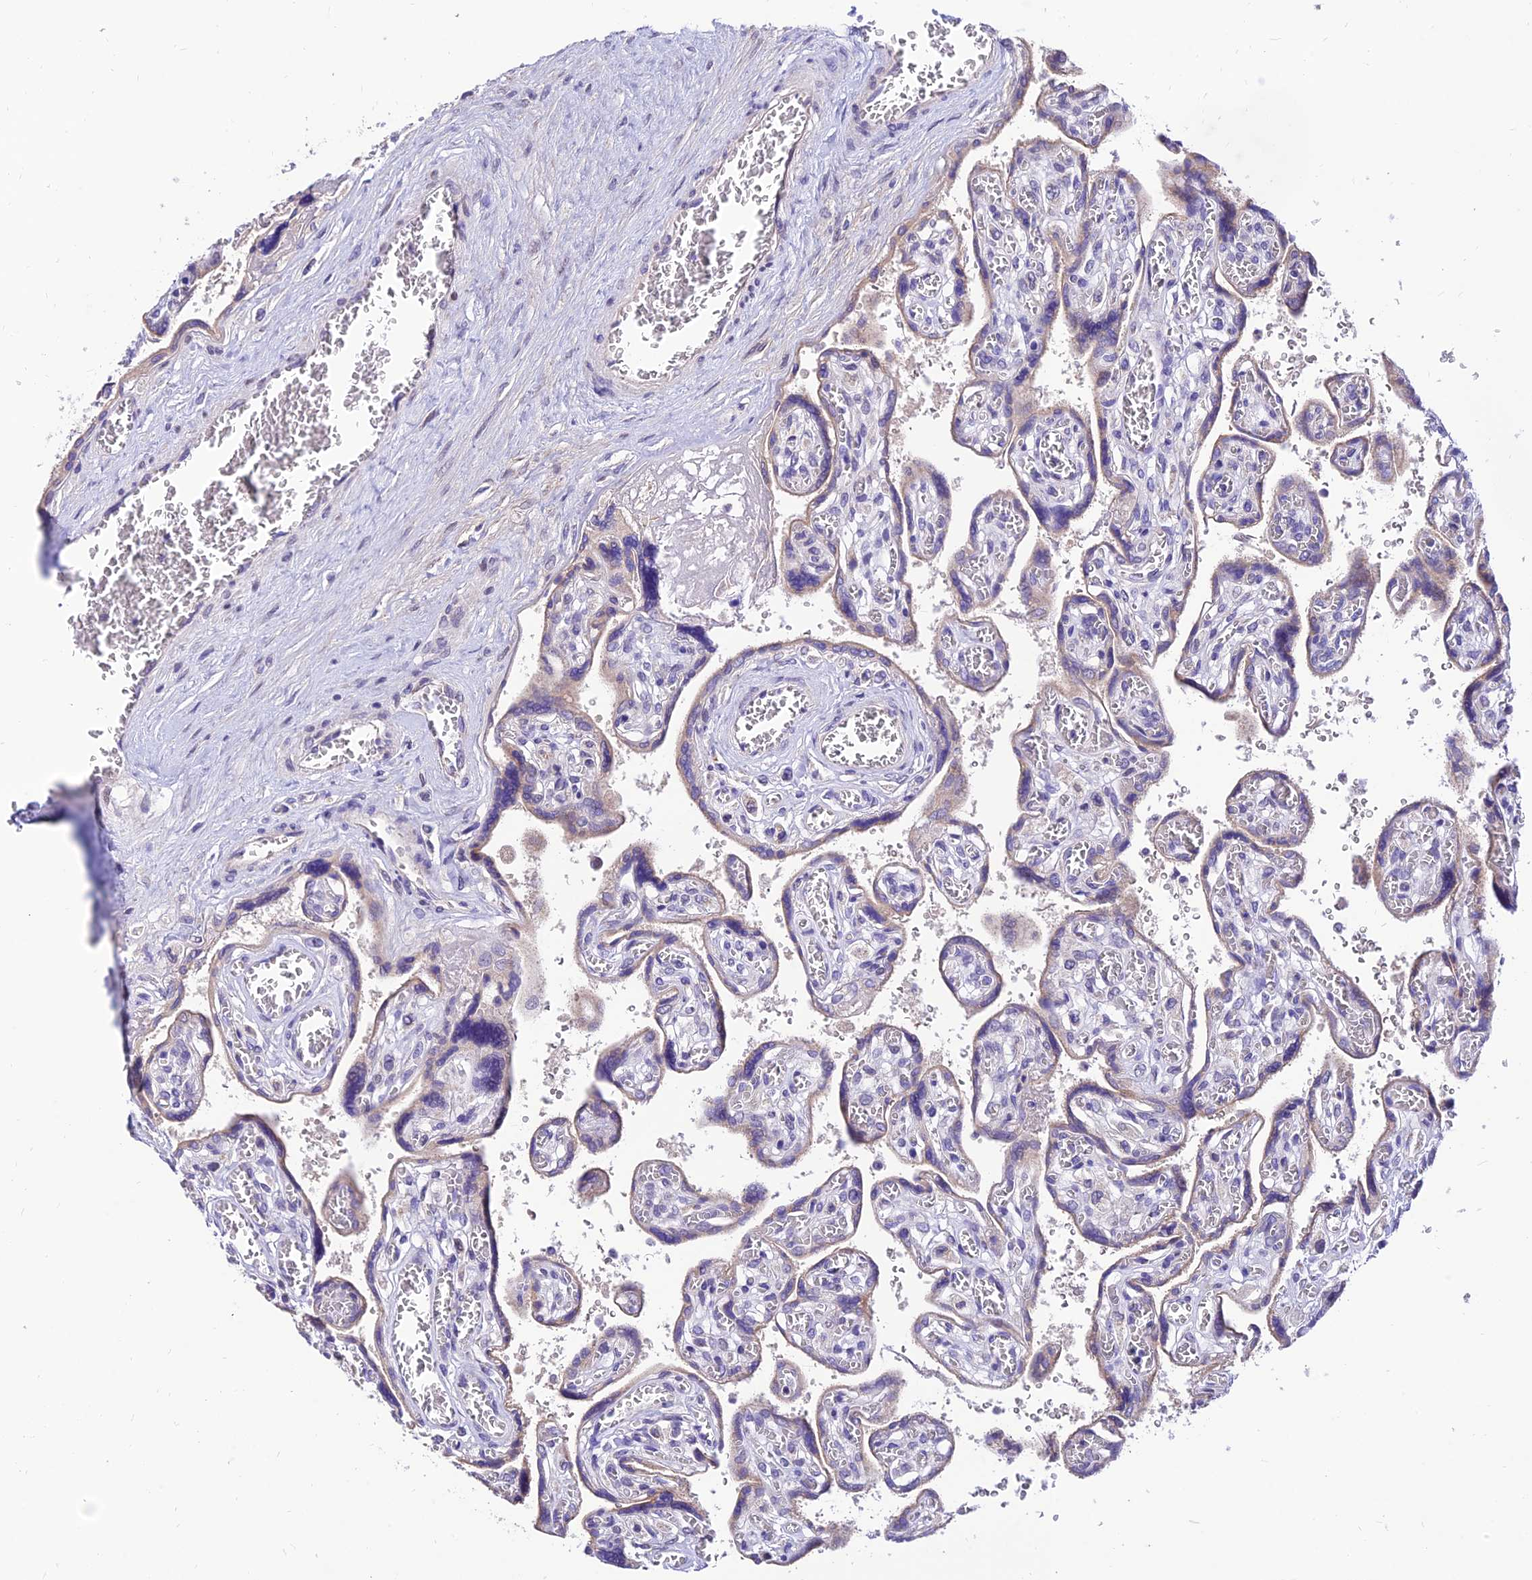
{"staining": {"intensity": "weak", "quantity": "25%-75%", "location": "cytoplasmic/membranous"}, "tissue": "placenta", "cell_type": "Trophoblastic cells", "image_type": "normal", "snomed": [{"axis": "morphology", "description": "Normal tissue, NOS"}, {"axis": "topography", "description": "Placenta"}], "caption": "Immunohistochemistry micrograph of unremarkable placenta stained for a protein (brown), which demonstrates low levels of weak cytoplasmic/membranous expression in about 25%-75% of trophoblastic cells.", "gene": "C6orf132", "patient": {"sex": "female", "age": 39}}